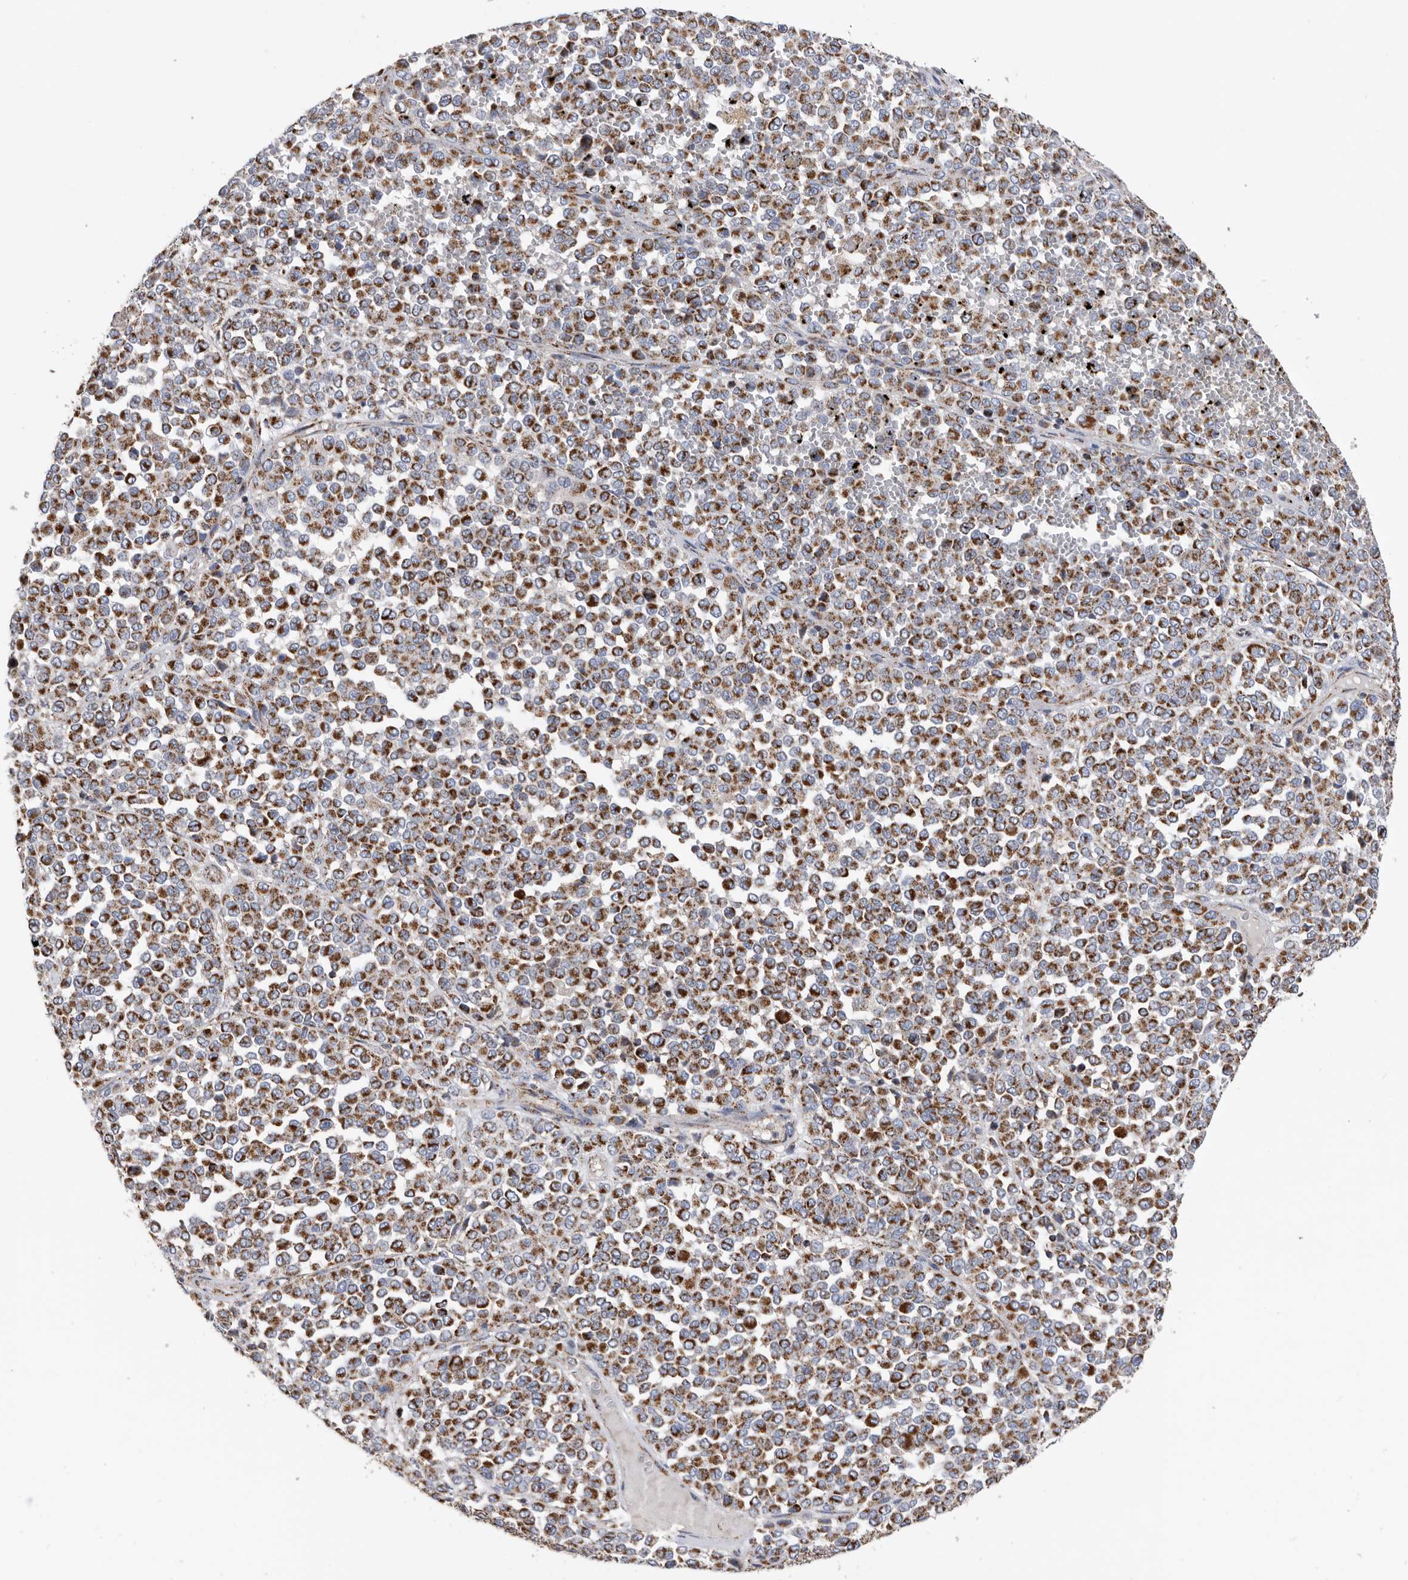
{"staining": {"intensity": "strong", "quantity": ">75%", "location": "cytoplasmic/membranous"}, "tissue": "melanoma", "cell_type": "Tumor cells", "image_type": "cancer", "snomed": [{"axis": "morphology", "description": "Malignant melanoma, Metastatic site"}, {"axis": "topography", "description": "Pancreas"}], "caption": "This micrograph demonstrates malignant melanoma (metastatic site) stained with immunohistochemistry (IHC) to label a protein in brown. The cytoplasmic/membranous of tumor cells show strong positivity for the protein. Nuclei are counter-stained blue.", "gene": "WFDC1", "patient": {"sex": "female", "age": 30}}